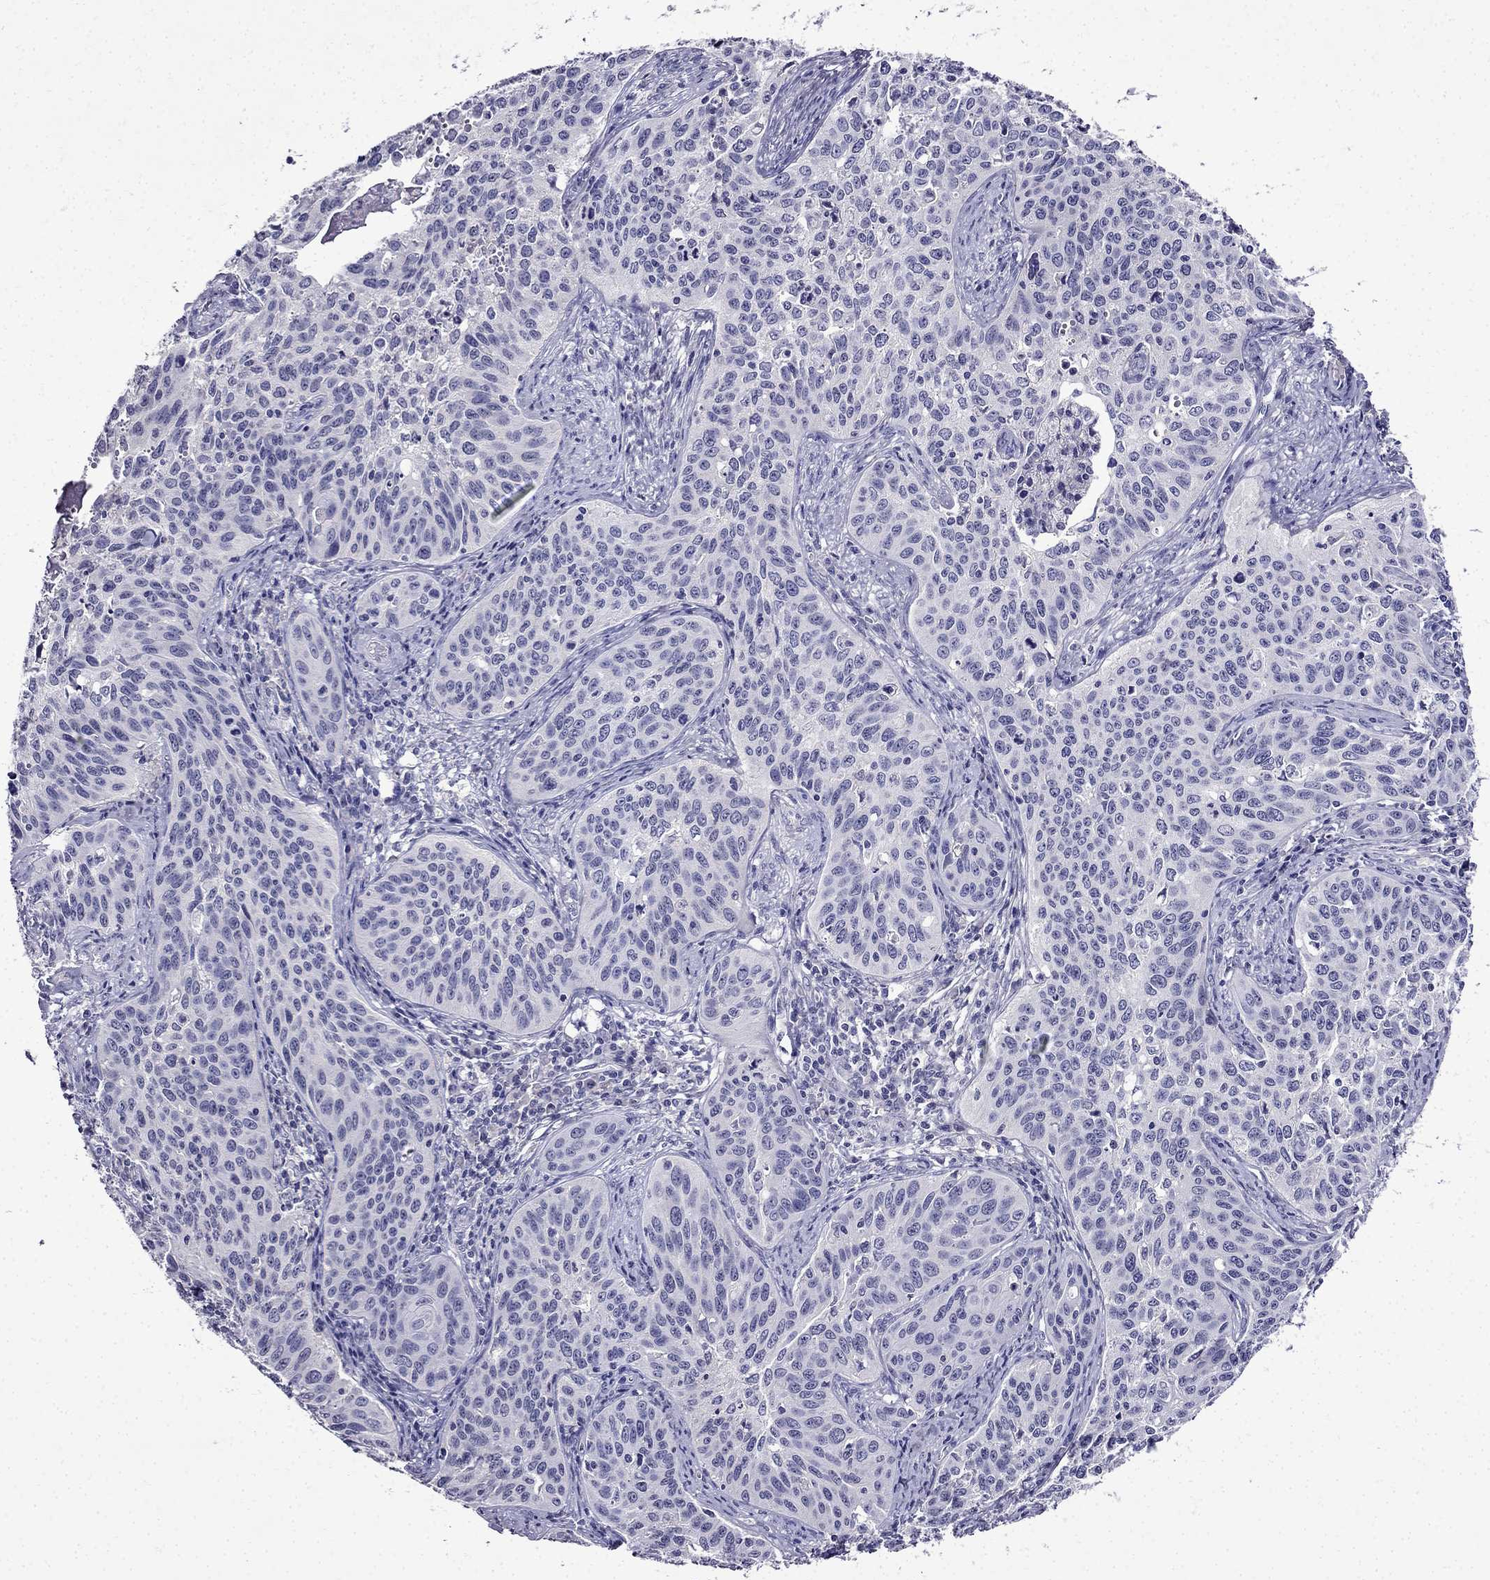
{"staining": {"intensity": "negative", "quantity": "none", "location": "none"}, "tissue": "cervical cancer", "cell_type": "Tumor cells", "image_type": "cancer", "snomed": [{"axis": "morphology", "description": "Squamous cell carcinoma, NOS"}, {"axis": "topography", "description": "Cervix"}], "caption": "Tumor cells are negative for brown protein staining in cervical cancer (squamous cell carcinoma).", "gene": "DNAH17", "patient": {"sex": "female", "age": 31}}